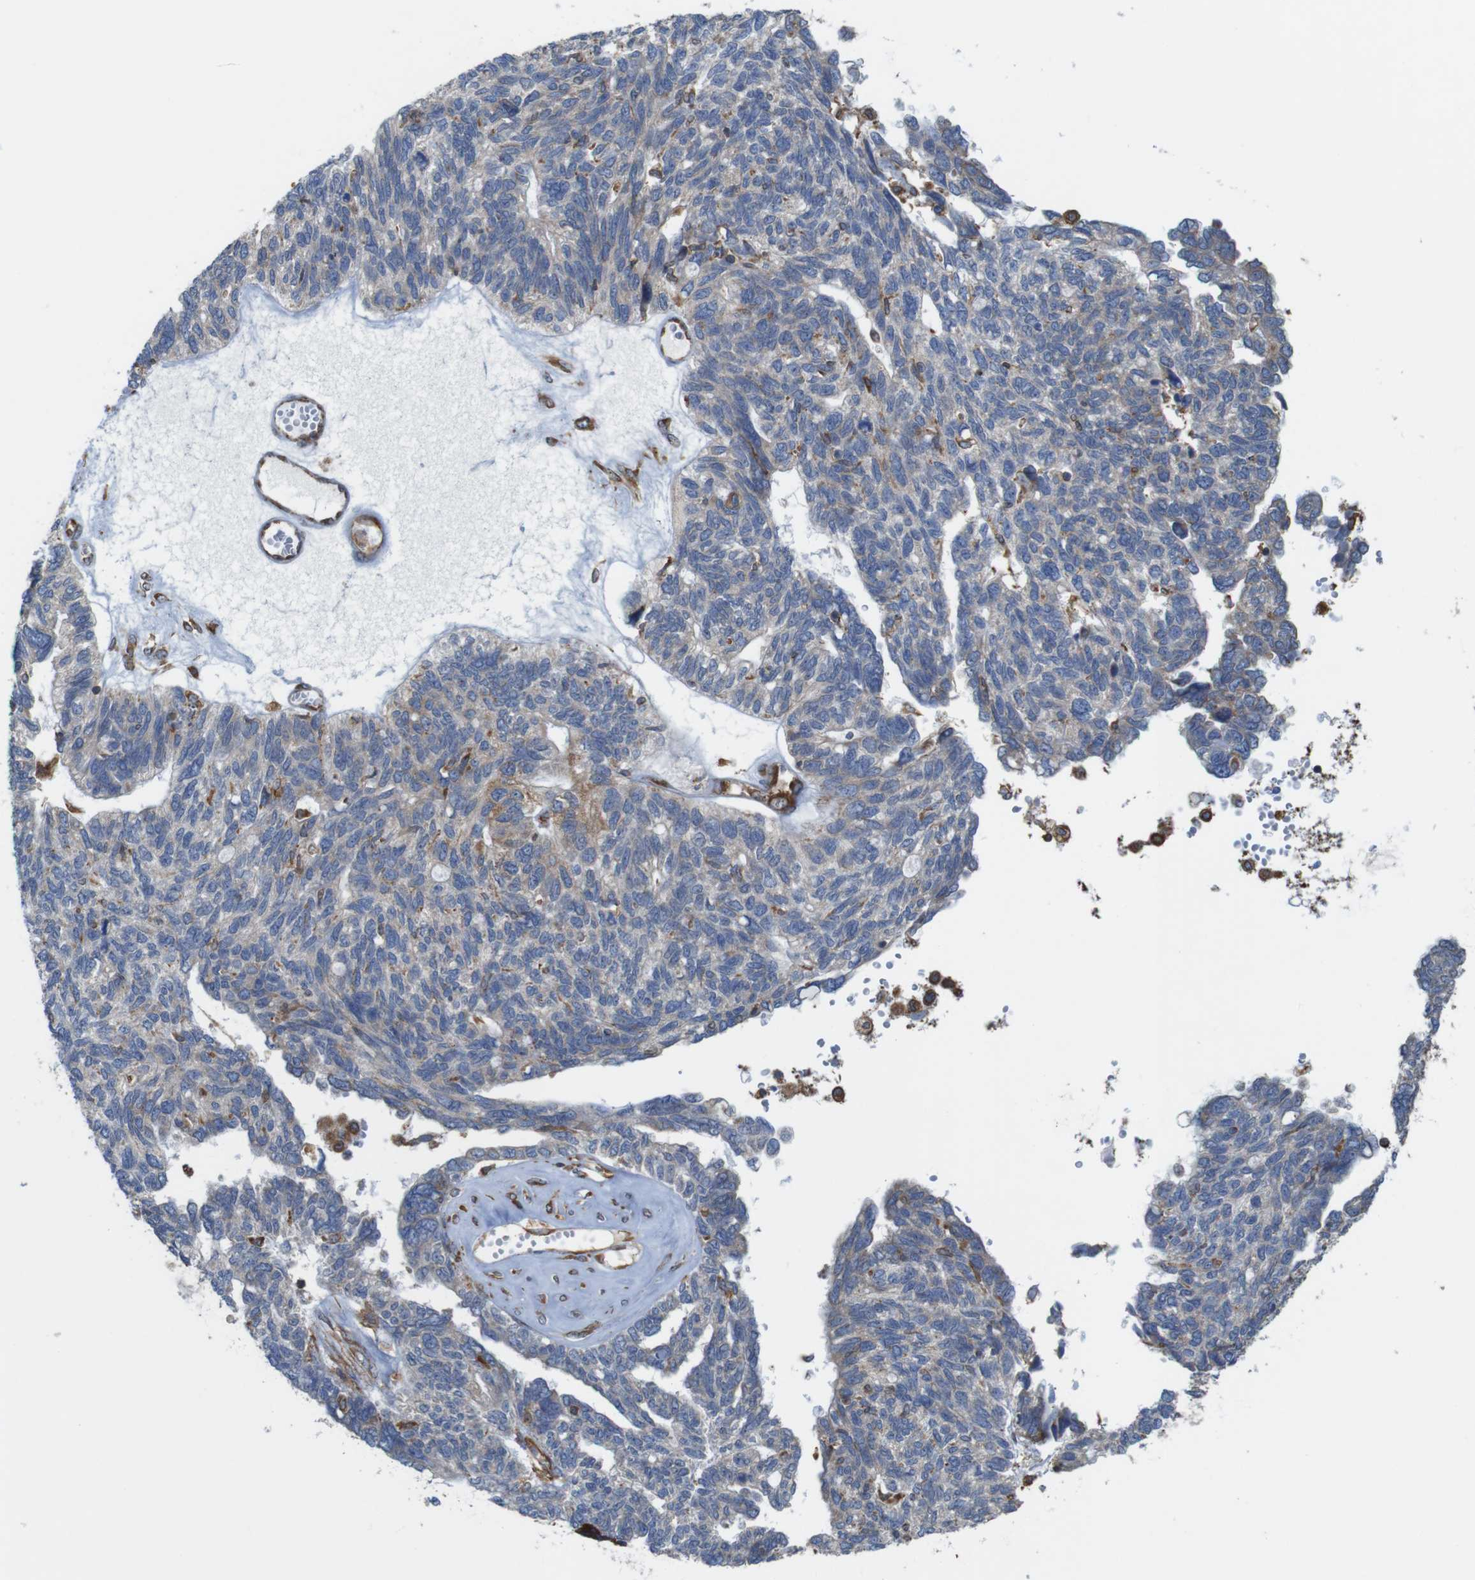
{"staining": {"intensity": "weak", "quantity": "<25%", "location": "cytoplasmic/membranous"}, "tissue": "ovarian cancer", "cell_type": "Tumor cells", "image_type": "cancer", "snomed": [{"axis": "morphology", "description": "Cystadenocarcinoma, serous, NOS"}, {"axis": "topography", "description": "Ovary"}], "caption": "Ovarian cancer stained for a protein using immunohistochemistry displays no staining tumor cells.", "gene": "UGGT1", "patient": {"sex": "female", "age": 79}}